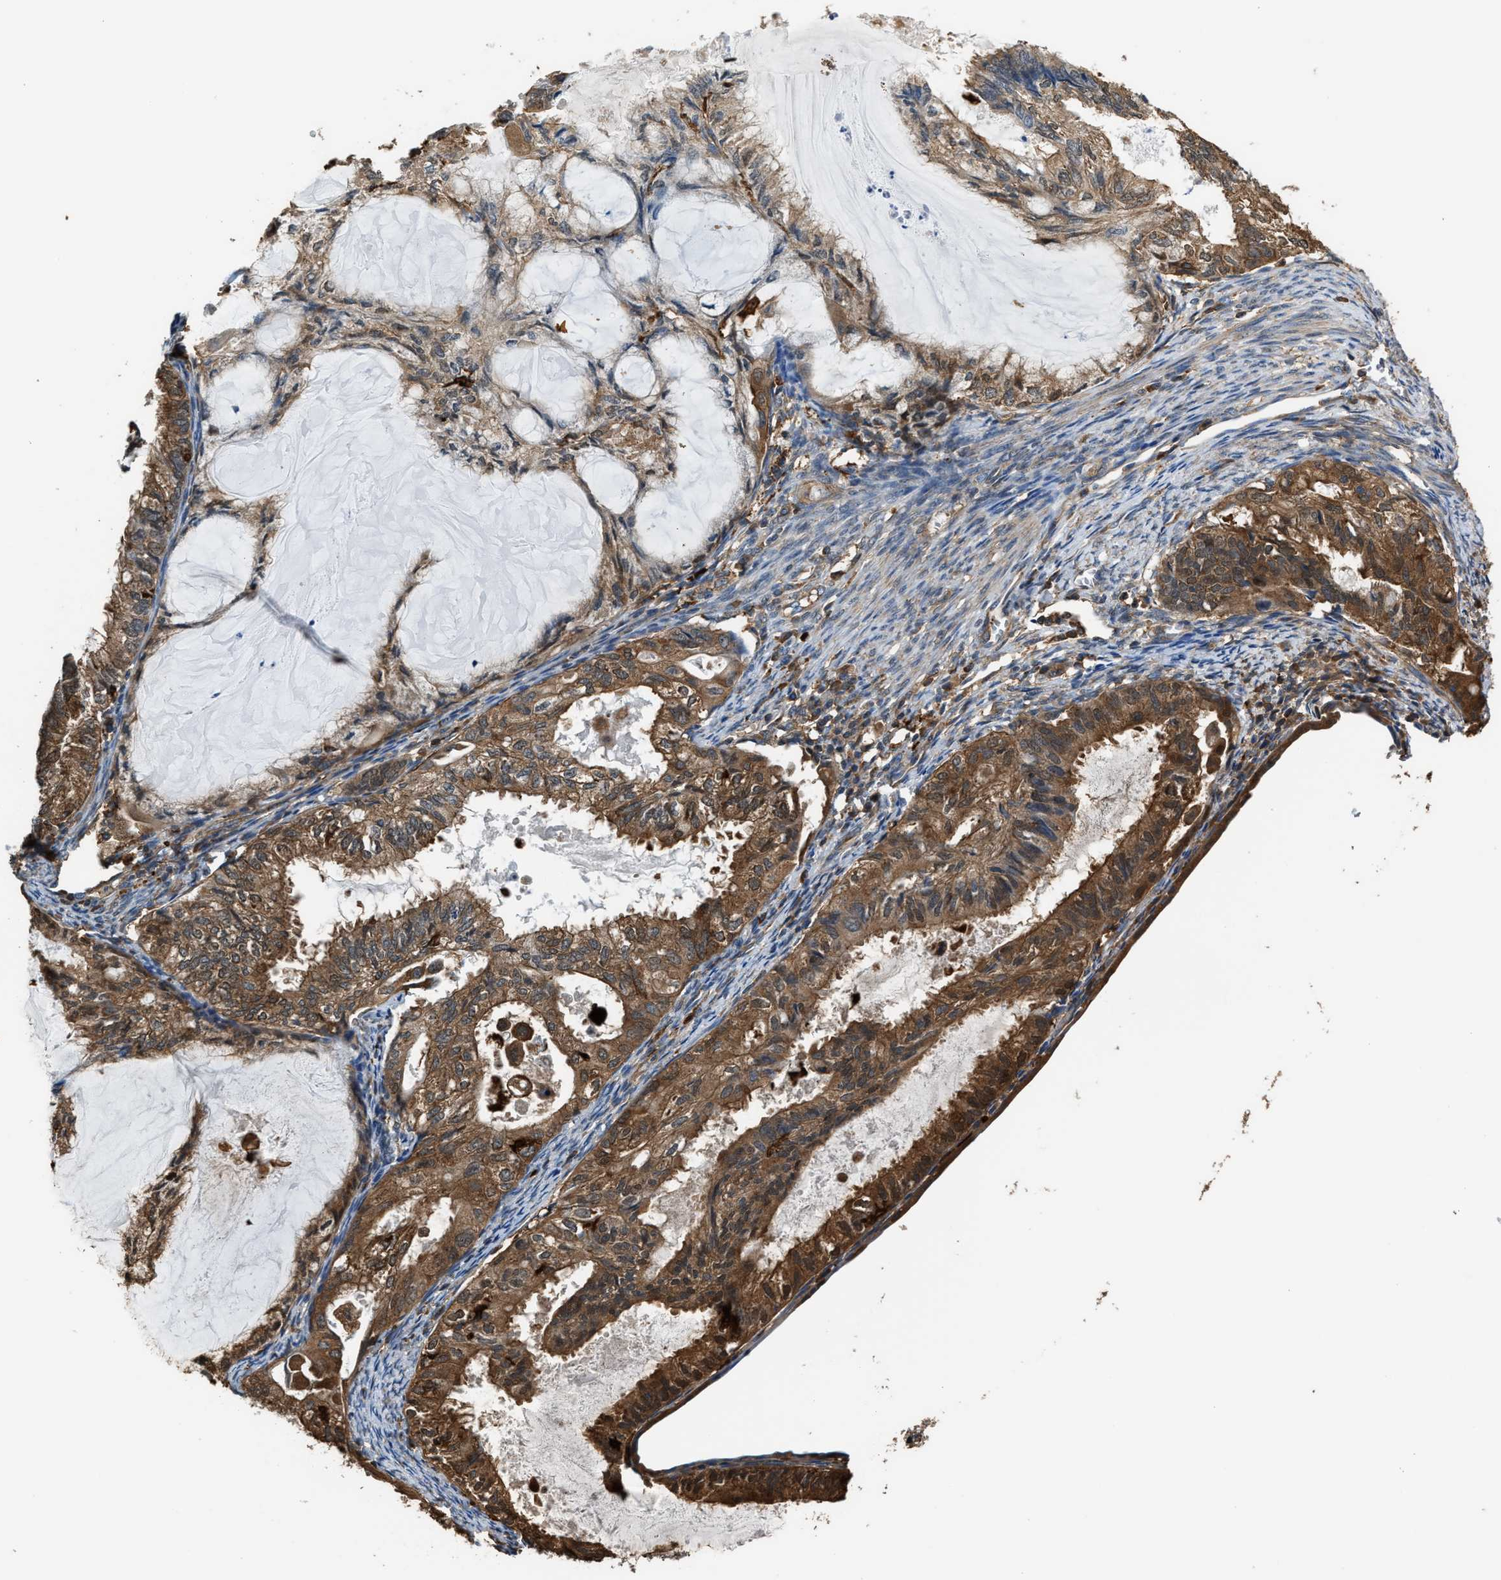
{"staining": {"intensity": "strong", "quantity": ">75%", "location": "cytoplasmic/membranous,nuclear"}, "tissue": "cervical cancer", "cell_type": "Tumor cells", "image_type": "cancer", "snomed": [{"axis": "morphology", "description": "Normal tissue, NOS"}, {"axis": "morphology", "description": "Adenocarcinoma, NOS"}, {"axis": "topography", "description": "Cervix"}, {"axis": "topography", "description": "Endometrium"}], "caption": "Immunohistochemical staining of cervical adenocarcinoma reveals high levels of strong cytoplasmic/membranous and nuclear protein positivity in about >75% of tumor cells.", "gene": "ATIC", "patient": {"sex": "female", "age": 86}}